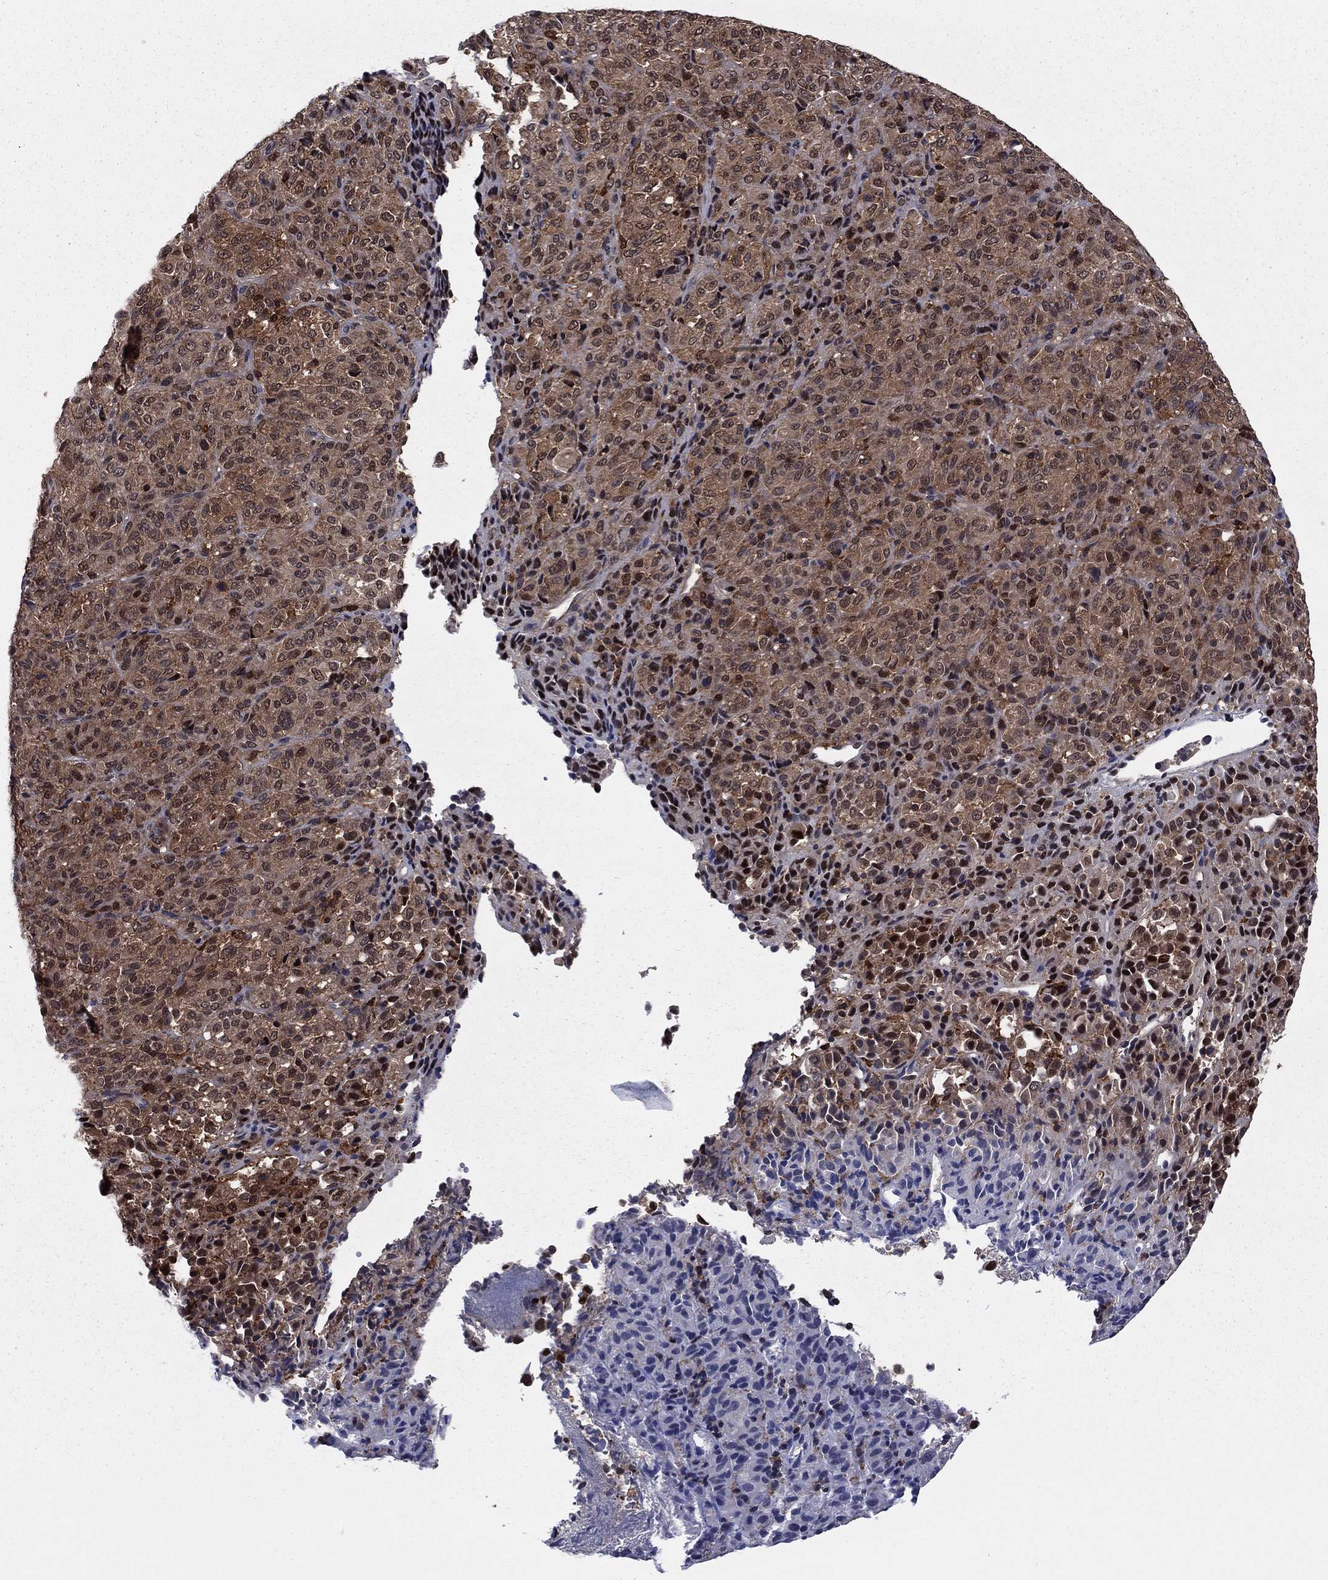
{"staining": {"intensity": "moderate", "quantity": "25%-75%", "location": "cytoplasmic/membranous,nuclear"}, "tissue": "melanoma", "cell_type": "Tumor cells", "image_type": "cancer", "snomed": [{"axis": "morphology", "description": "Malignant melanoma, Metastatic site"}, {"axis": "topography", "description": "Brain"}], "caption": "Tumor cells exhibit moderate cytoplasmic/membranous and nuclear positivity in about 25%-75% of cells in melanoma.", "gene": "PSMD2", "patient": {"sex": "female", "age": 56}}